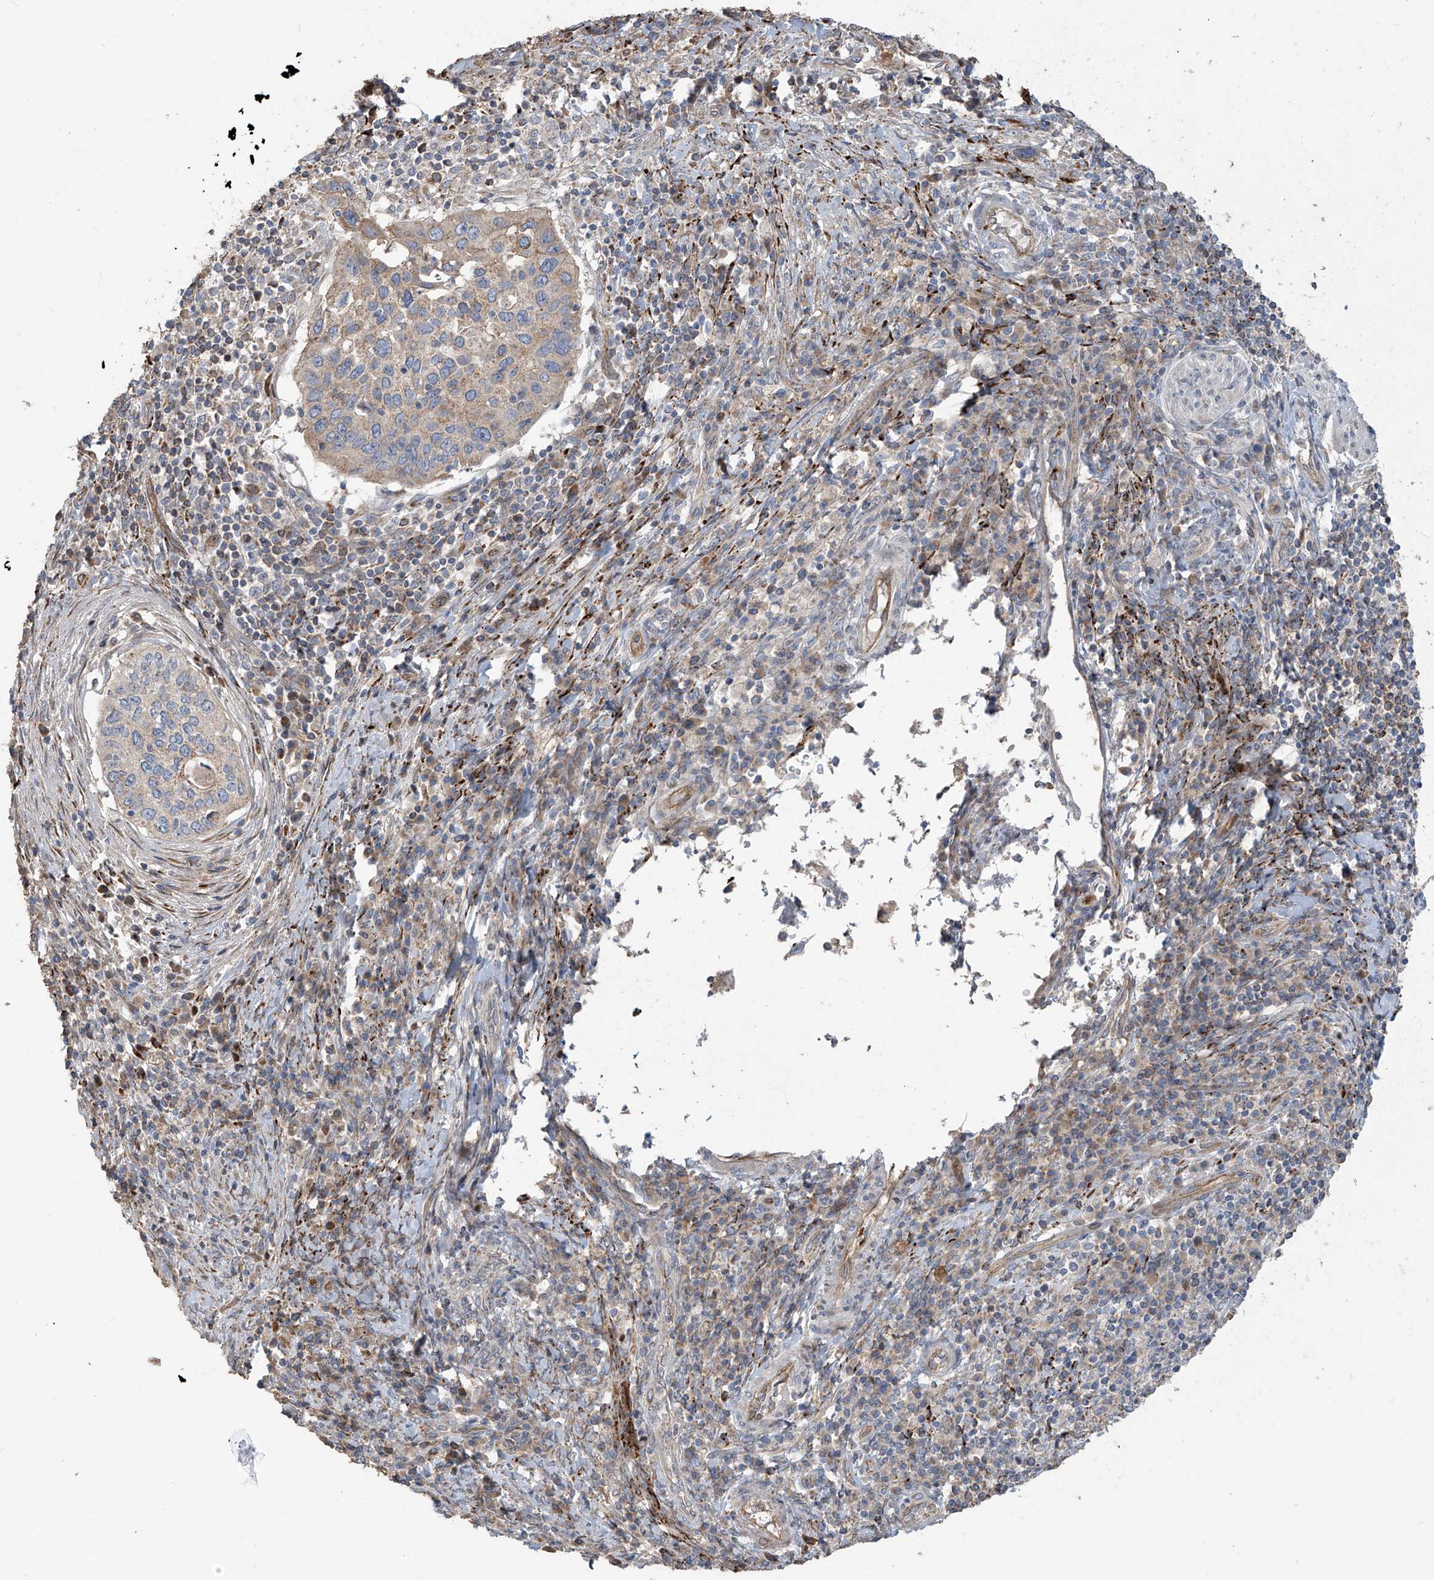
{"staining": {"intensity": "weak", "quantity": "<25%", "location": "cytoplasmic/membranous"}, "tissue": "cervical cancer", "cell_type": "Tumor cells", "image_type": "cancer", "snomed": [{"axis": "morphology", "description": "Squamous cell carcinoma, NOS"}, {"axis": "topography", "description": "Cervix"}], "caption": "An immunohistochemistry histopathology image of cervical squamous cell carcinoma is shown. There is no staining in tumor cells of cervical squamous cell carcinoma.", "gene": "ABTB1", "patient": {"sex": "female", "age": 38}}